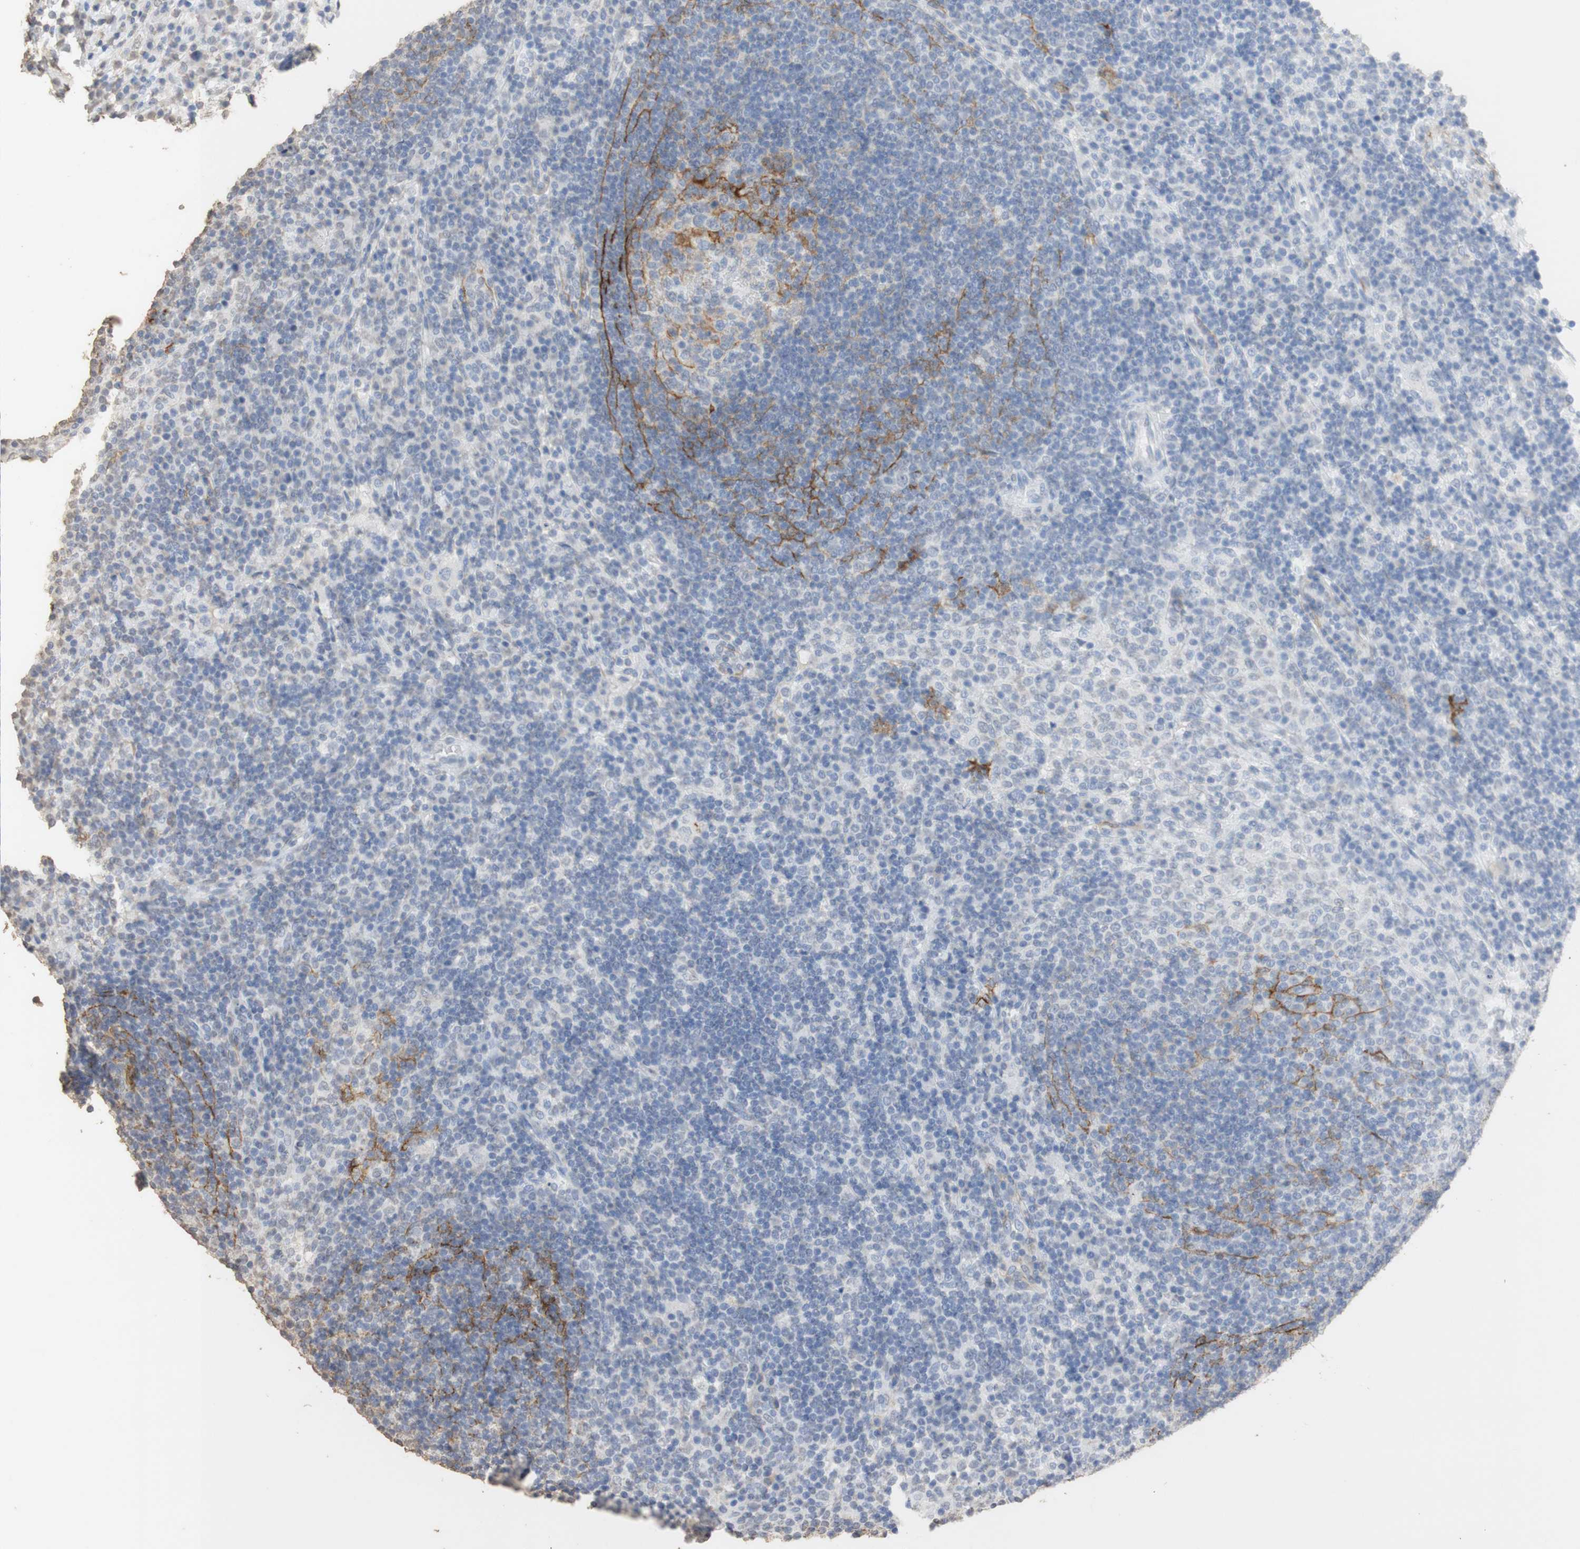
{"staining": {"intensity": "moderate", "quantity": "<25%", "location": "cytoplasmic/membranous"}, "tissue": "lymph node", "cell_type": "Germinal center cells", "image_type": "normal", "snomed": [{"axis": "morphology", "description": "Normal tissue, NOS"}, {"axis": "topography", "description": "Lymph node"}], "caption": "DAB immunohistochemical staining of normal human lymph node reveals moderate cytoplasmic/membranous protein expression in approximately <25% of germinal center cells. The staining was performed using DAB (3,3'-diaminobenzidine), with brown indicating positive protein expression. Nuclei are stained blue with hematoxylin.", "gene": "L1CAM", "patient": {"sex": "female", "age": 53}}